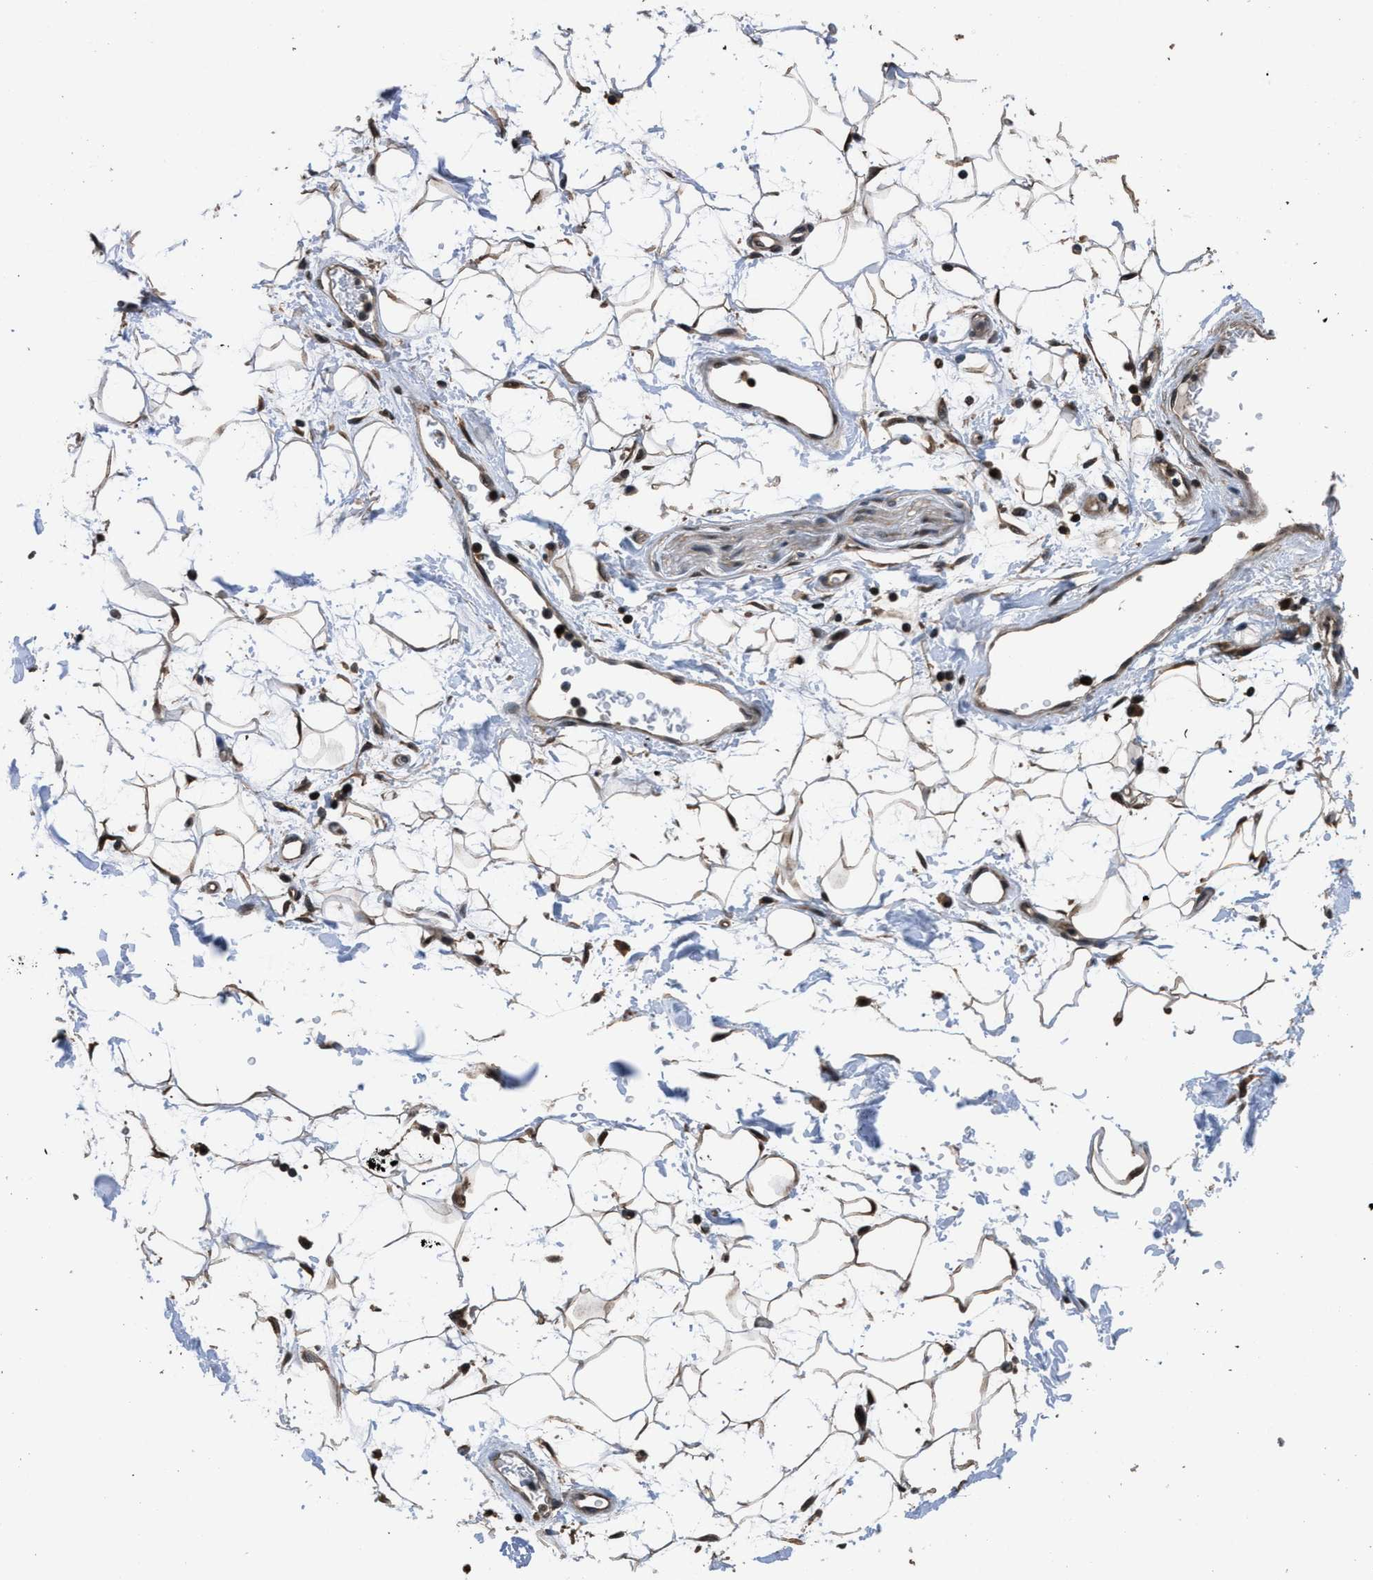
{"staining": {"intensity": "moderate", "quantity": ">75%", "location": "cytoplasmic/membranous,nuclear"}, "tissue": "adipose tissue", "cell_type": "Adipocytes", "image_type": "normal", "snomed": [{"axis": "morphology", "description": "Normal tissue, NOS"}, {"axis": "topography", "description": "Soft tissue"}], "caption": "A brown stain highlights moderate cytoplasmic/membranous,nuclear staining of a protein in adipocytes of unremarkable adipose tissue. (Stains: DAB in brown, nuclei in blue, Microscopy: brightfield microscopy at high magnification).", "gene": "CTBS", "patient": {"sex": "male", "age": 72}}